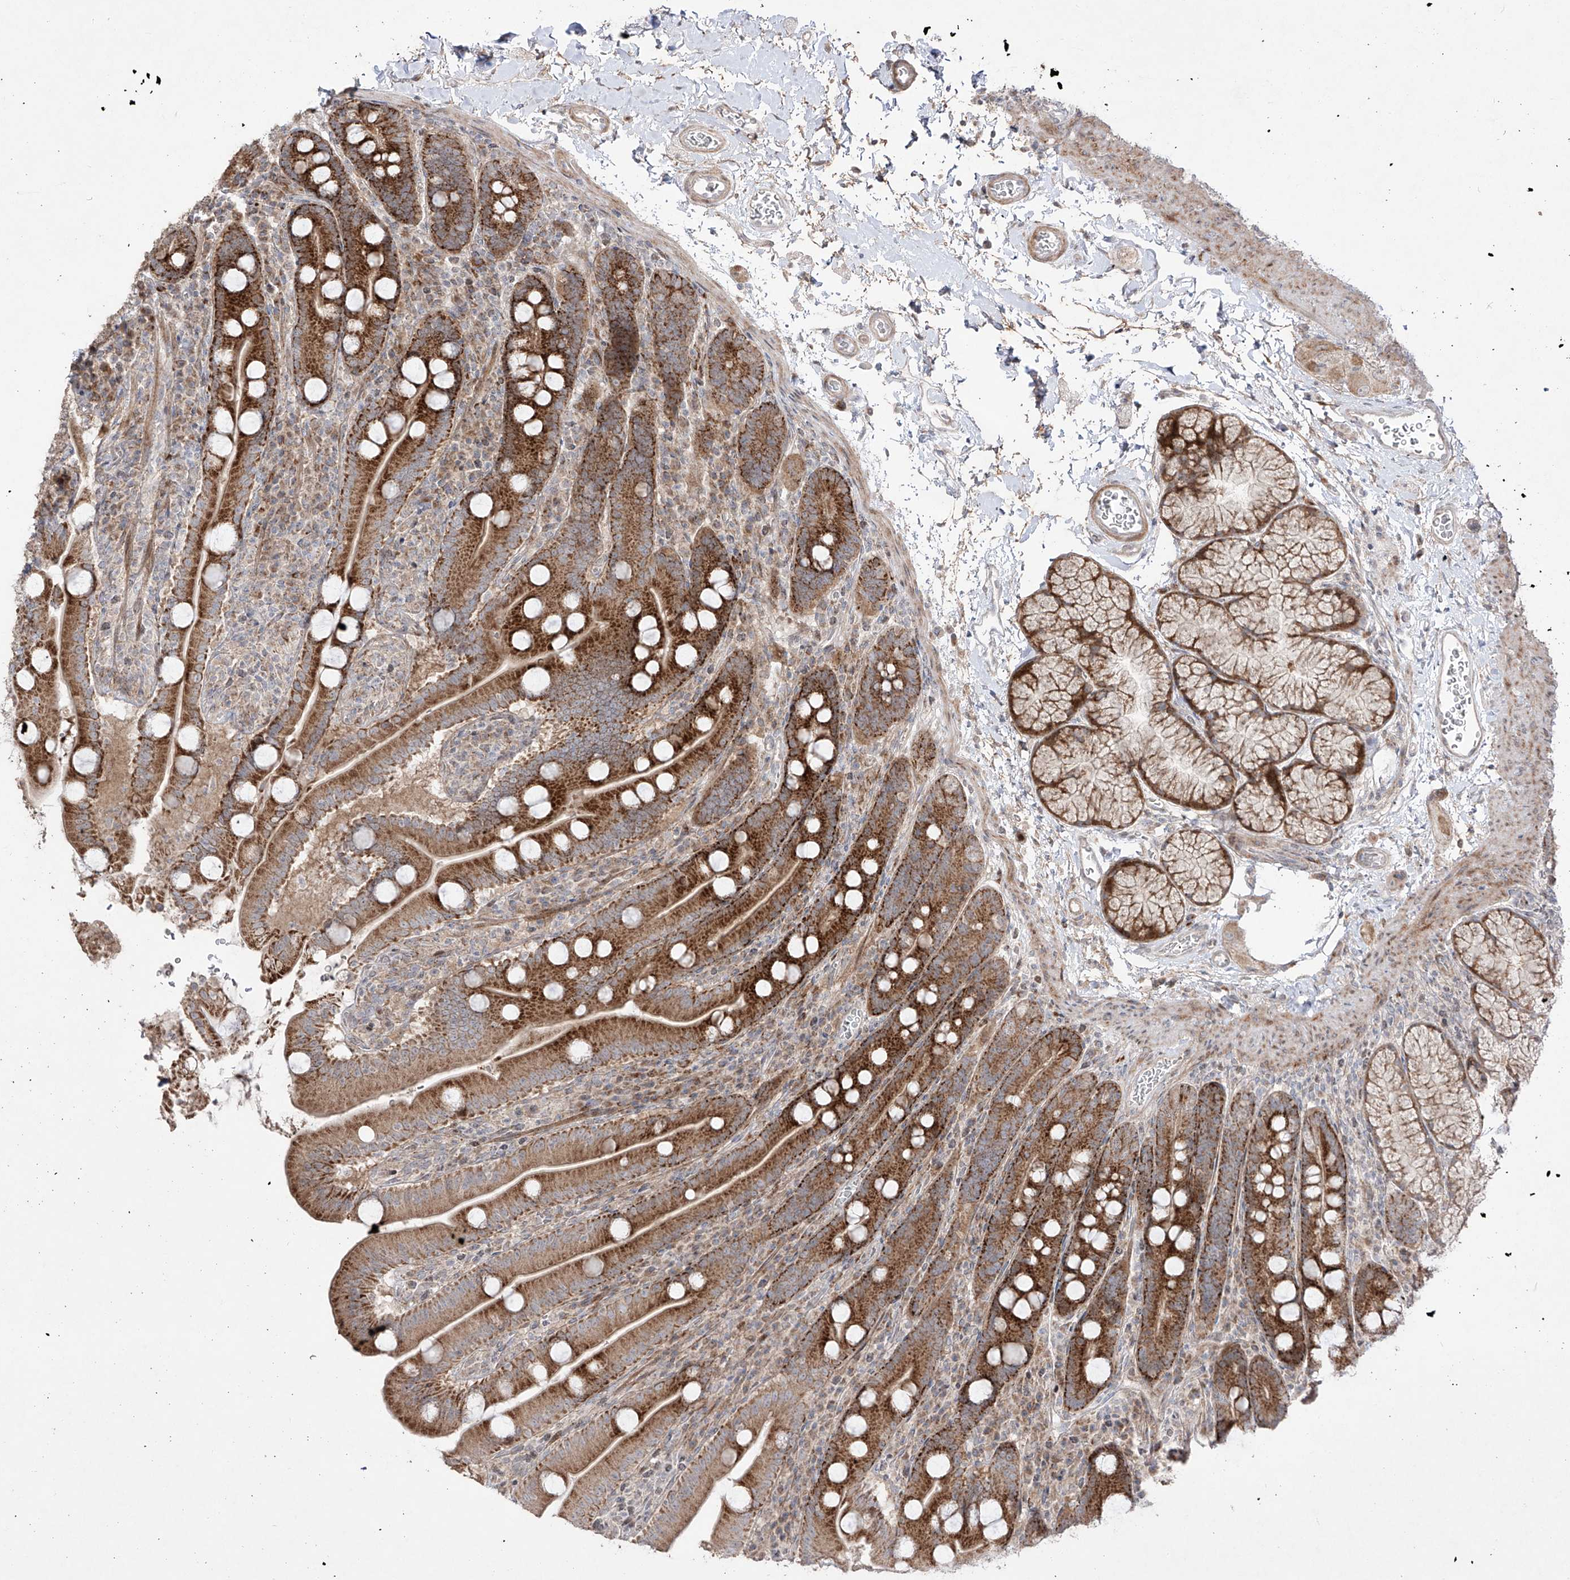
{"staining": {"intensity": "strong", "quantity": ">75%", "location": "cytoplasmic/membranous"}, "tissue": "duodenum", "cell_type": "Glandular cells", "image_type": "normal", "snomed": [{"axis": "morphology", "description": "Normal tissue, NOS"}, {"axis": "topography", "description": "Duodenum"}], "caption": "About >75% of glandular cells in unremarkable human duodenum display strong cytoplasmic/membranous protein expression as visualized by brown immunohistochemical staining.", "gene": "YKT6", "patient": {"sex": "male", "age": 35}}